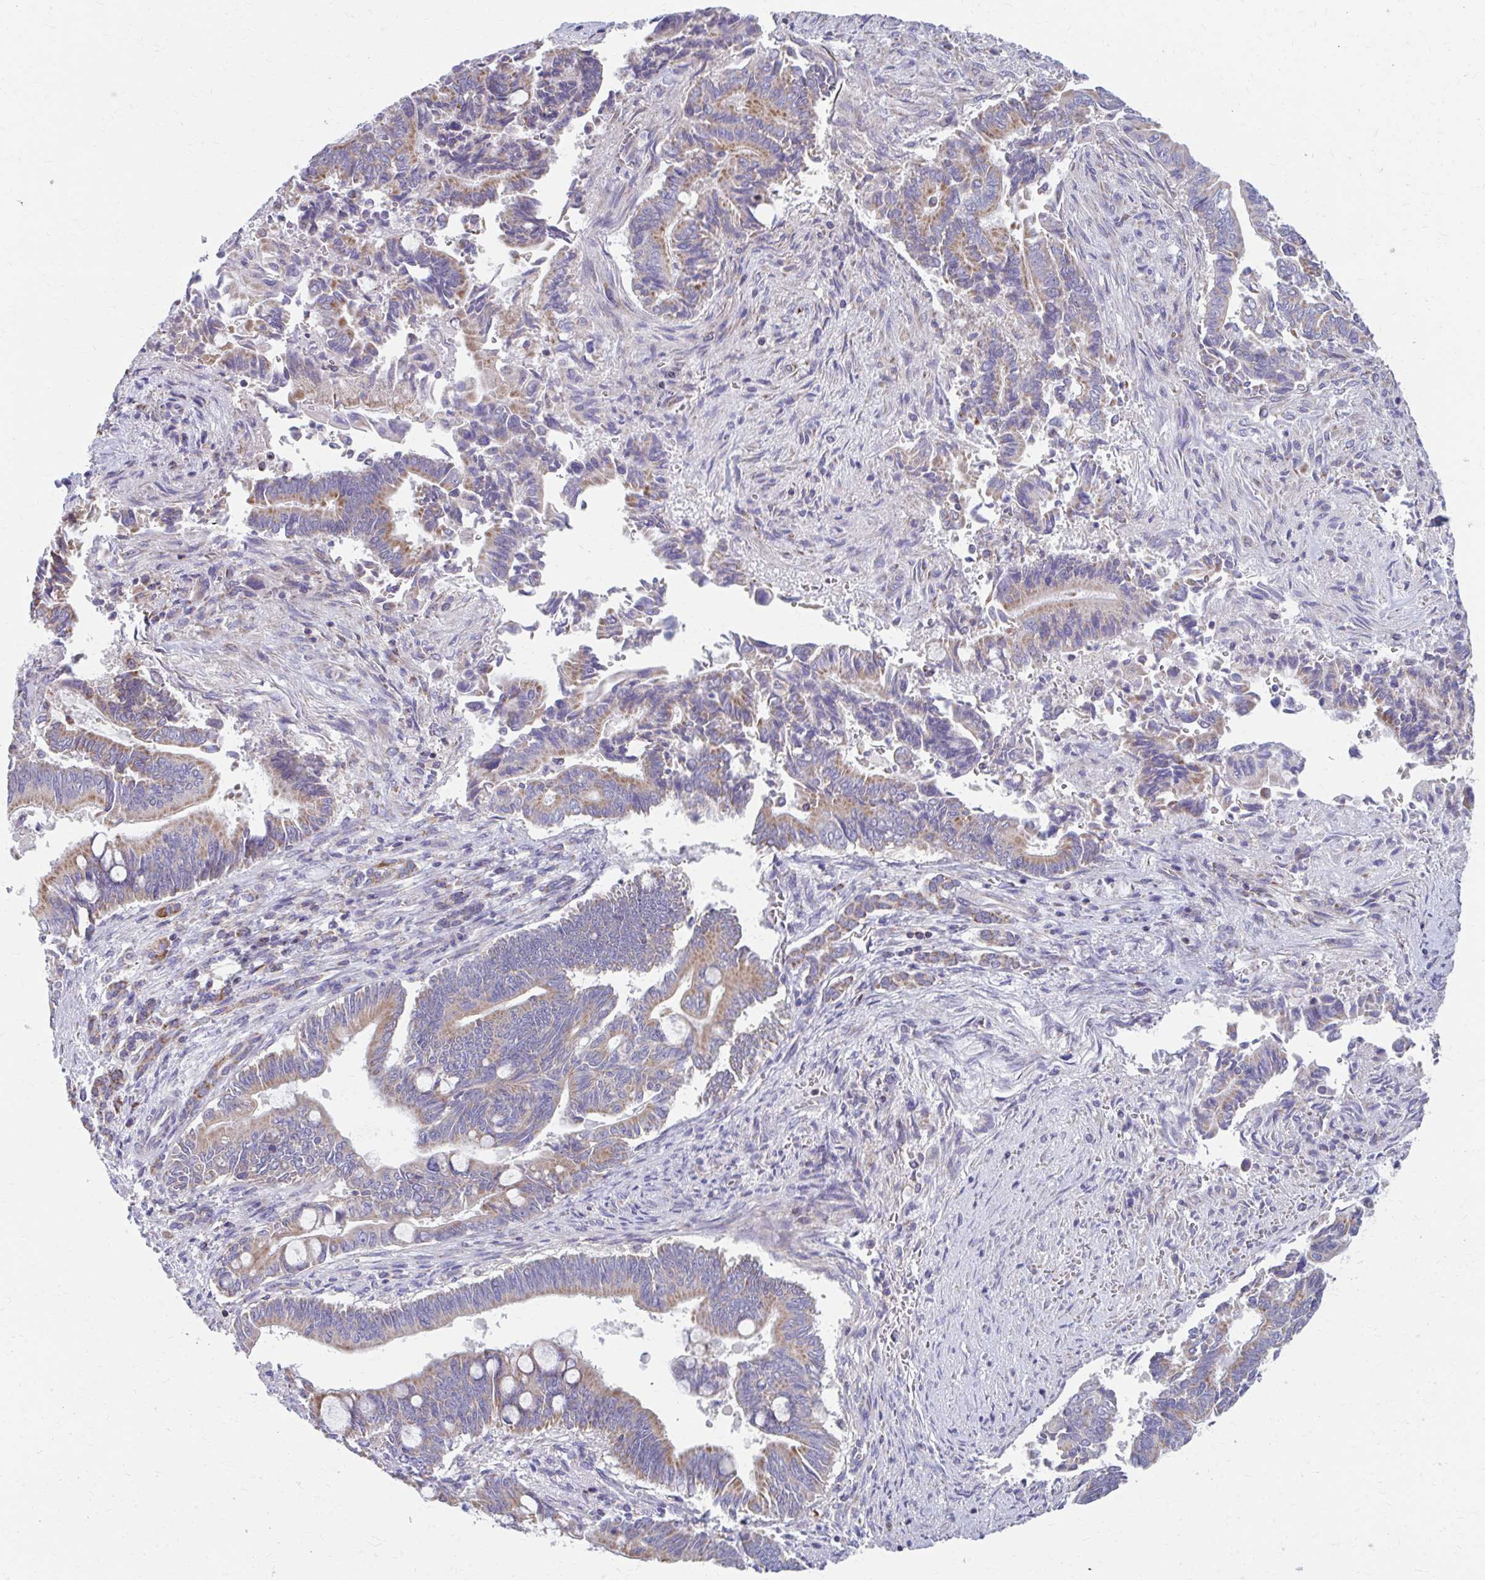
{"staining": {"intensity": "weak", "quantity": ">75%", "location": "cytoplasmic/membranous"}, "tissue": "pancreatic cancer", "cell_type": "Tumor cells", "image_type": "cancer", "snomed": [{"axis": "morphology", "description": "Adenocarcinoma, NOS"}, {"axis": "topography", "description": "Pancreas"}], "caption": "Weak cytoplasmic/membranous protein positivity is appreciated in about >75% of tumor cells in pancreatic adenocarcinoma.", "gene": "RCC1L", "patient": {"sex": "male", "age": 68}}